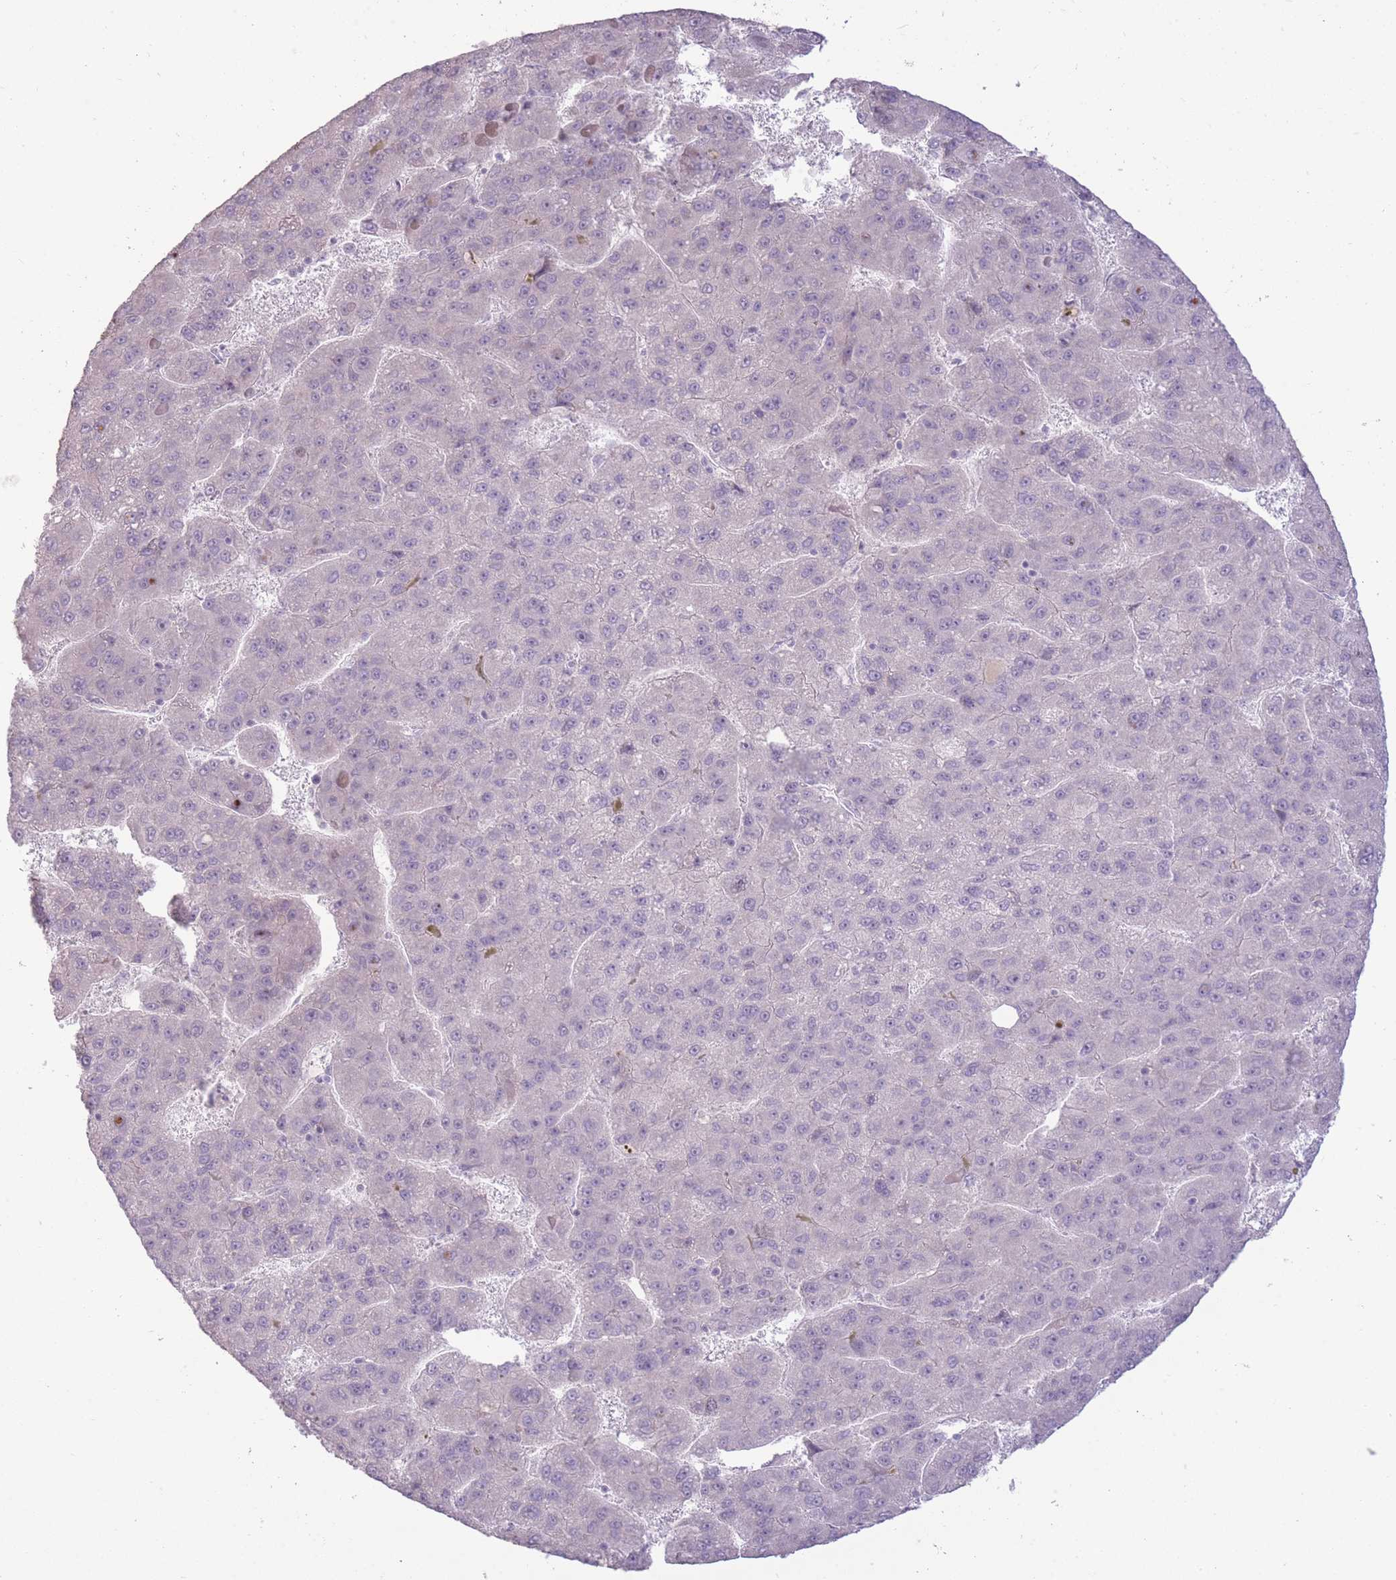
{"staining": {"intensity": "negative", "quantity": "none", "location": "none"}, "tissue": "liver cancer", "cell_type": "Tumor cells", "image_type": "cancer", "snomed": [{"axis": "morphology", "description": "Carcinoma, Hepatocellular, NOS"}, {"axis": "topography", "description": "Liver"}], "caption": "Tumor cells are negative for protein expression in human liver cancer (hepatocellular carcinoma).", "gene": "ZBTB24", "patient": {"sex": "female", "age": 82}}